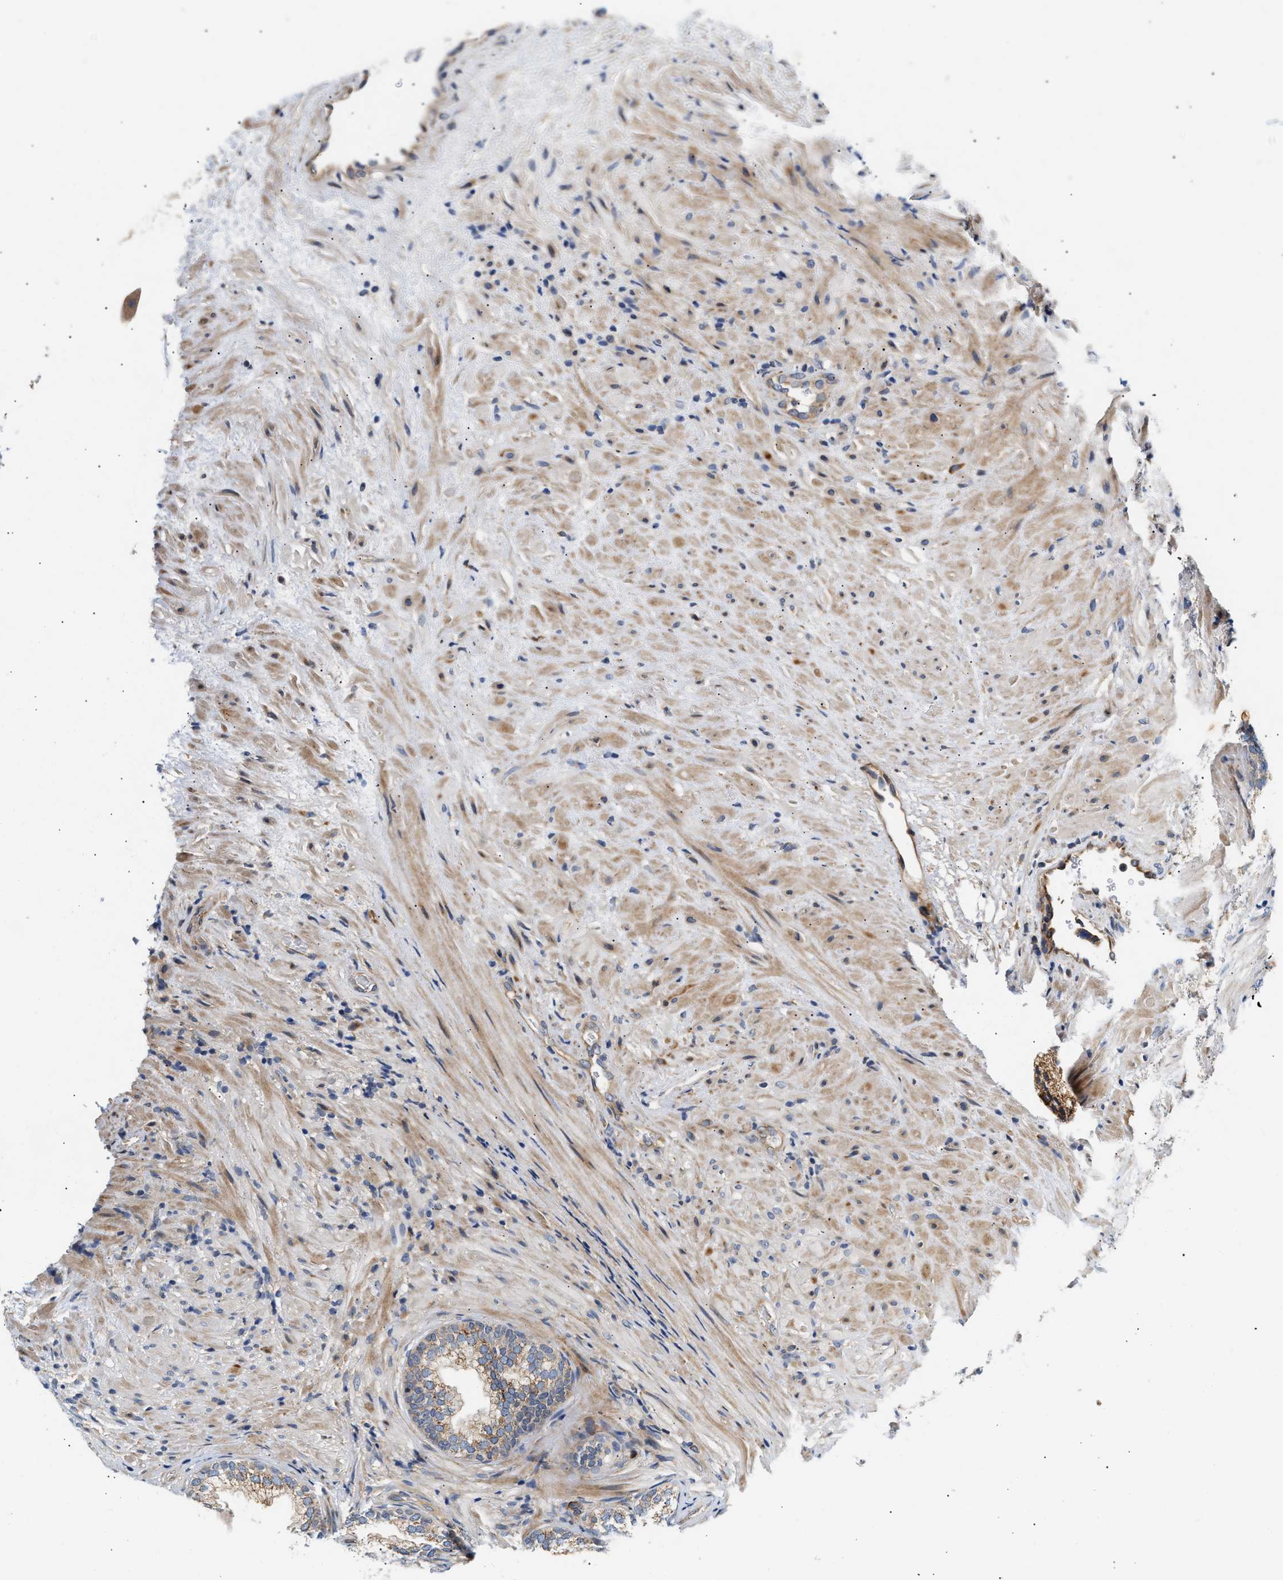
{"staining": {"intensity": "moderate", "quantity": ">75%", "location": "cytoplasmic/membranous"}, "tissue": "prostate", "cell_type": "Glandular cells", "image_type": "normal", "snomed": [{"axis": "morphology", "description": "Normal tissue, NOS"}, {"axis": "topography", "description": "Prostate"}], "caption": "Prostate stained with a protein marker reveals moderate staining in glandular cells.", "gene": "IFT74", "patient": {"sex": "male", "age": 76}}